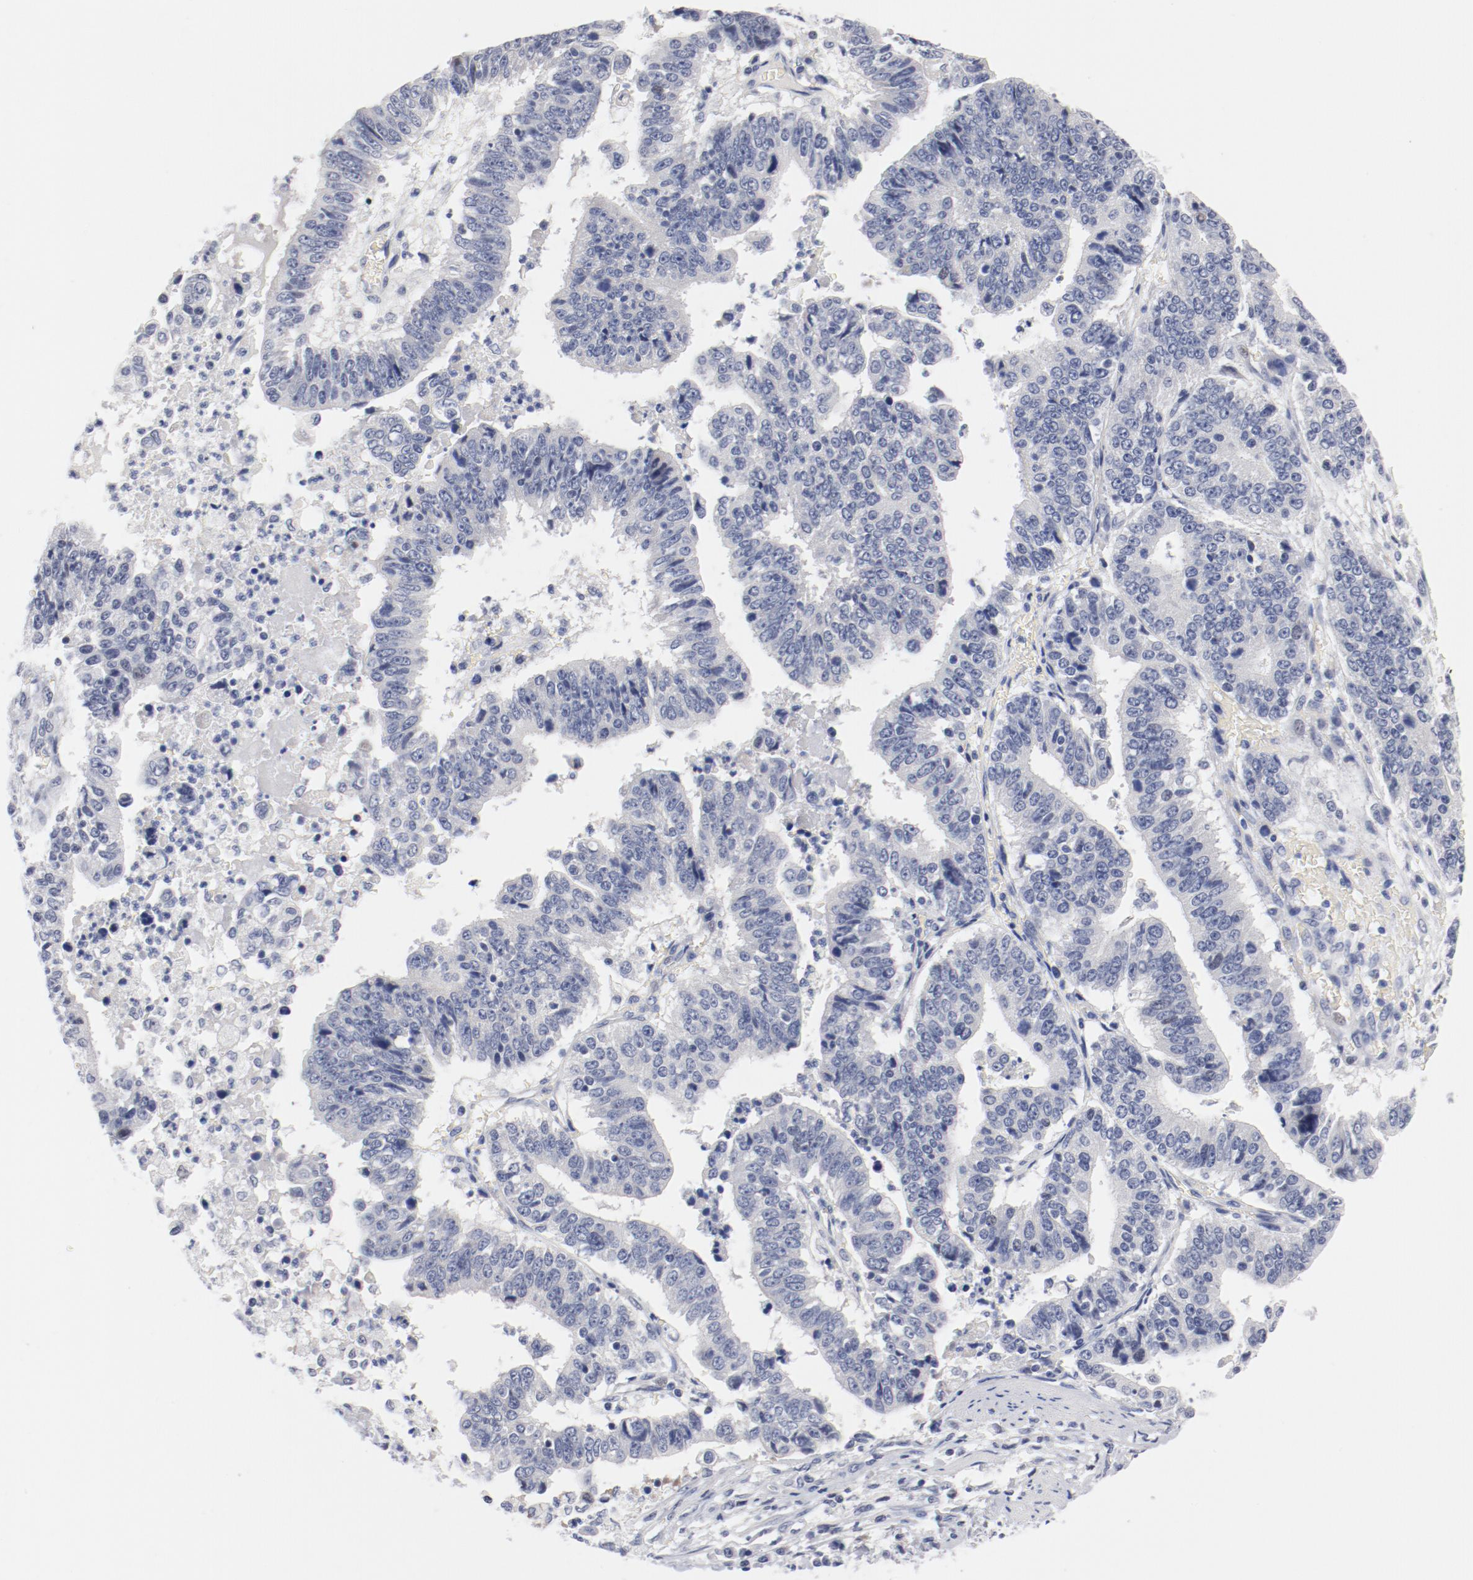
{"staining": {"intensity": "negative", "quantity": "none", "location": "none"}, "tissue": "stomach cancer", "cell_type": "Tumor cells", "image_type": "cancer", "snomed": [{"axis": "morphology", "description": "Adenocarcinoma, NOS"}, {"axis": "topography", "description": "Stomach, upper"}], "caption": "Photomicrograph shows no protein staining in tumor cells of stomach adenocarcinoma tissue.", "gene": "KCNK13", "patient": {"sex": "female", "age": 50}}